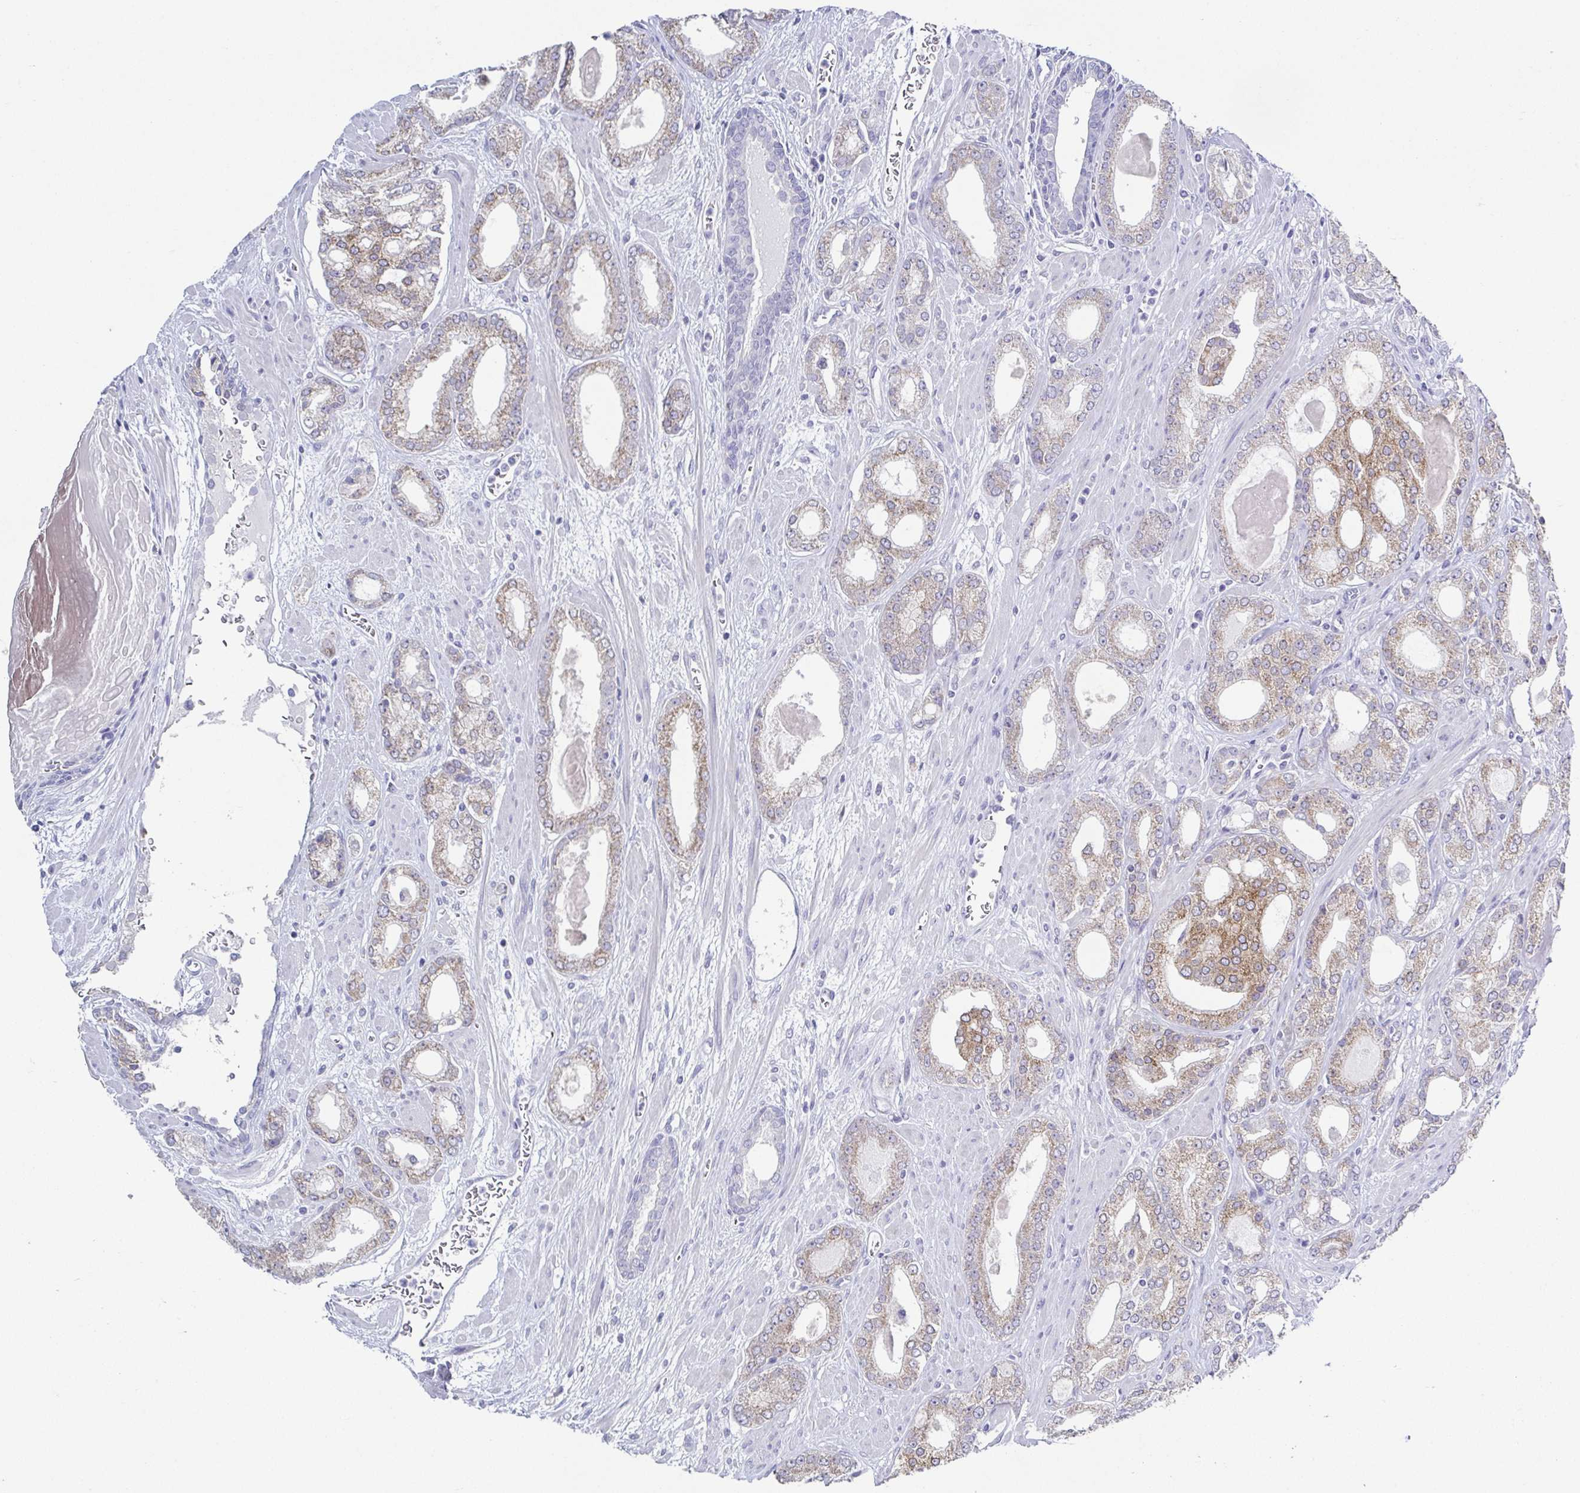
{"staining": {"intensity": "weak", "quantity": ">75%", "location": "cytoplasmic/membranous"}, "tissue": "prostate cancer", "cell_type": "Tumor cells", "image_type": "cancer", "snomed": [{"axis": "morphology", "description": "Adenocarcinoma, High grade"}, {"axis": "topography", "description": "Prostate"}], "caption": "This histopathology image reveals immunohistochemistry (IHC) staining of human prostate cancer, with low weak cytoplasmic/membranous positivity in approximately >75% of tumor cells.", "gene": "RDH11", "patient": {"sex": "male", "age": 64}}